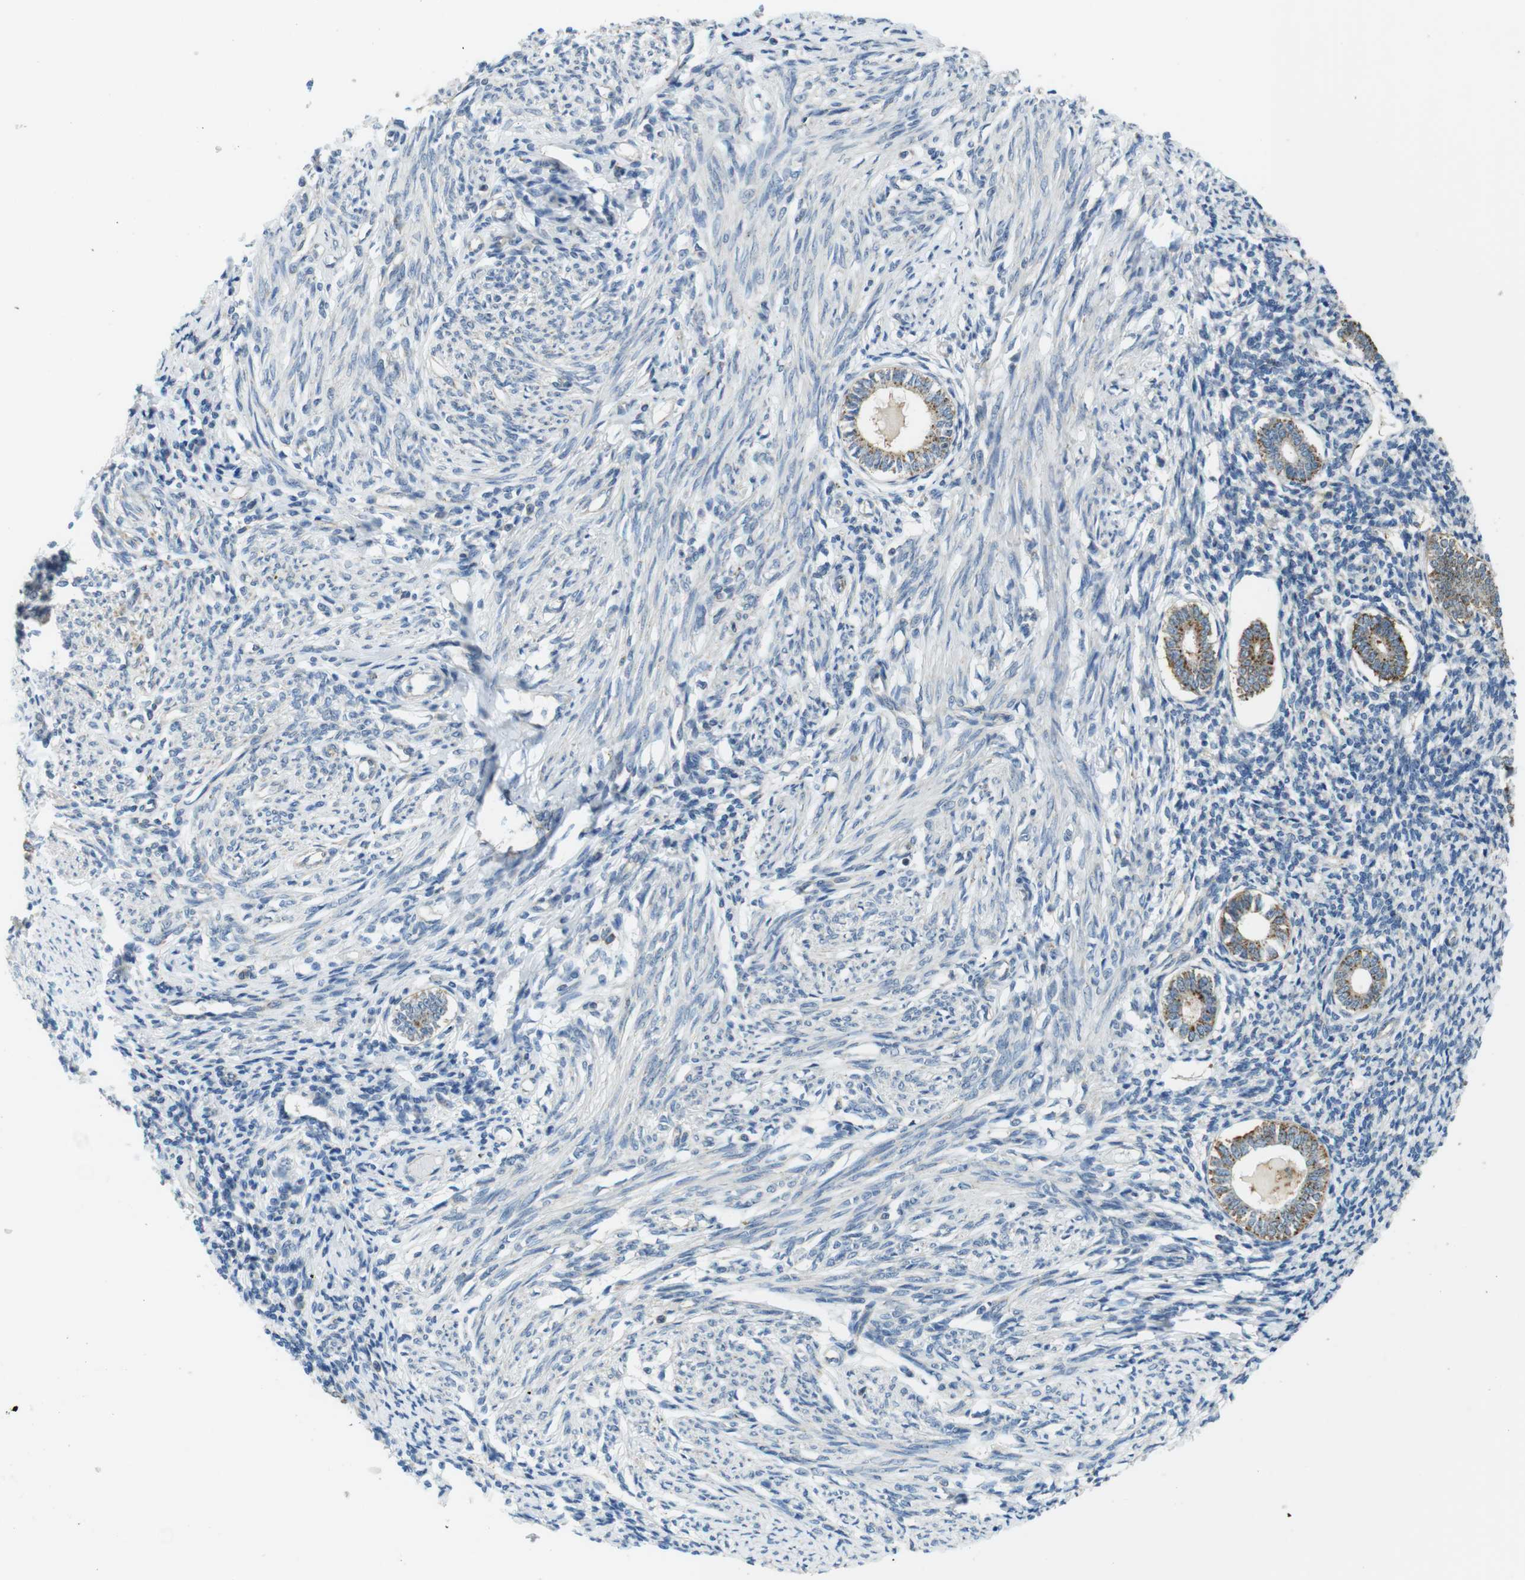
{"staining": {"intensity": "weak", "quantity": "<25%", "location": "cytoplasmic/membranous"}, "tissue": "endometrium", "cell_type": "Cells in endometrial stroma", "image_type": "normal", "snomed": [{"axis": "morphology", "description": "Normal tissue, NOS"}, {"axis": "topography", "description": "Endometrium"}], "caption": "Immunohistochemistry of benign human endometrium reveals no expression in cells in endometrial stroma. Nuclei are stained in blue.", "gene": "BRI3BP", "patient": {"sex": "female", "age": 71}}